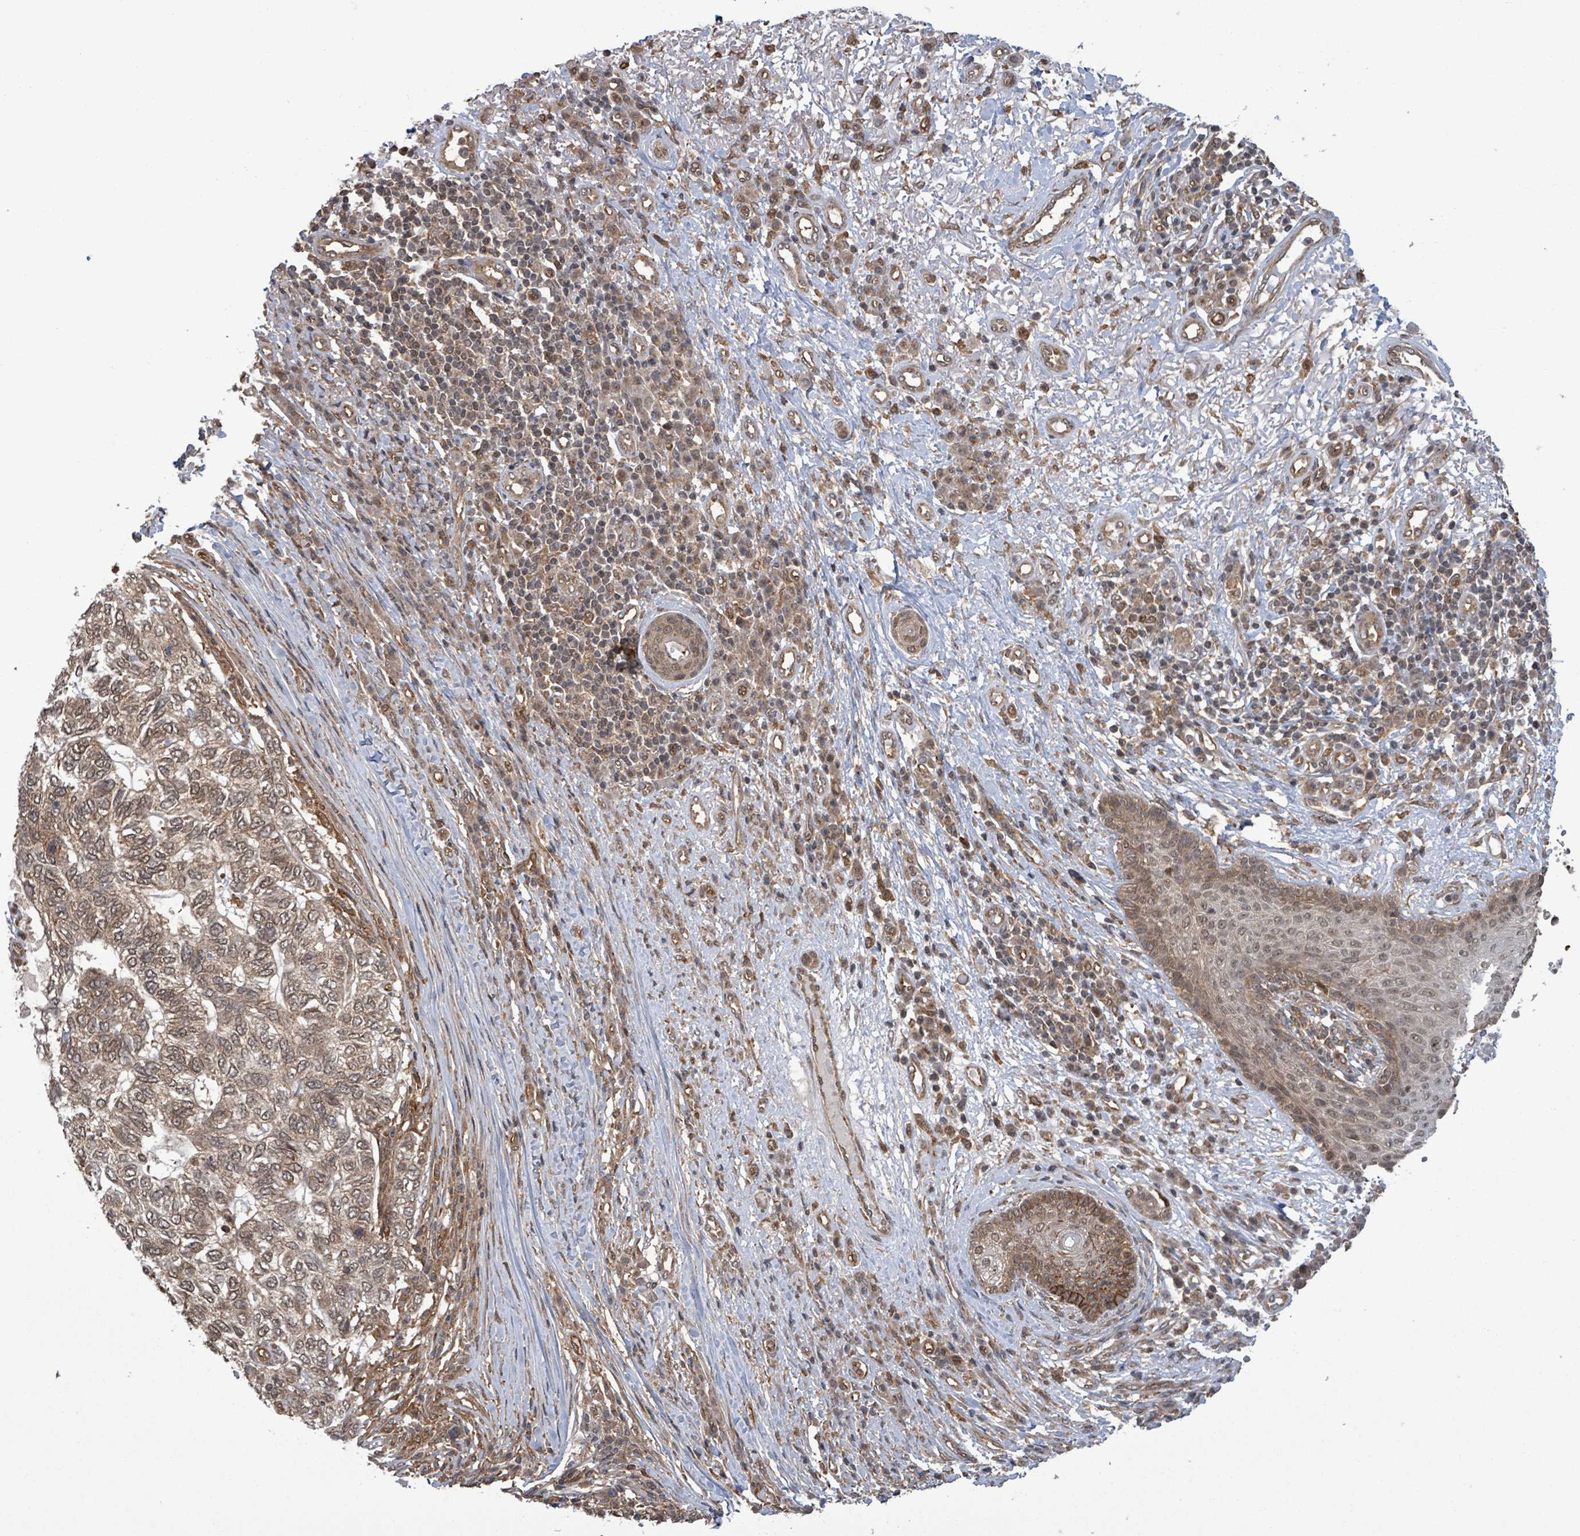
{"staining": {"intensity": "moderate", "quantity": "25%-75%", "location": "cytoplasmic/membranous,nuclear"}, "tissue": "skin cancer", "cell_type": "Tumor cells", "image_type": "cancer", "snomed": [{"axis": "morphology", "description": "Basal cell carcinoma"}, {"axis": "topography", "description": "Skin"}], "caption": "High-magnification brightfield microscopy of skin basal cell carcinoma stained with DAB (3,3'-diaminobenzidine) (brown) and counterstained with hematoxylin (blue). tumor cells exhibit moderate cytoplasmic/membranous and nuclear positivity is identified in about25%-75% of cells.", "gene": "KLC1", "patient": {"sex": "female", "age": 65}}